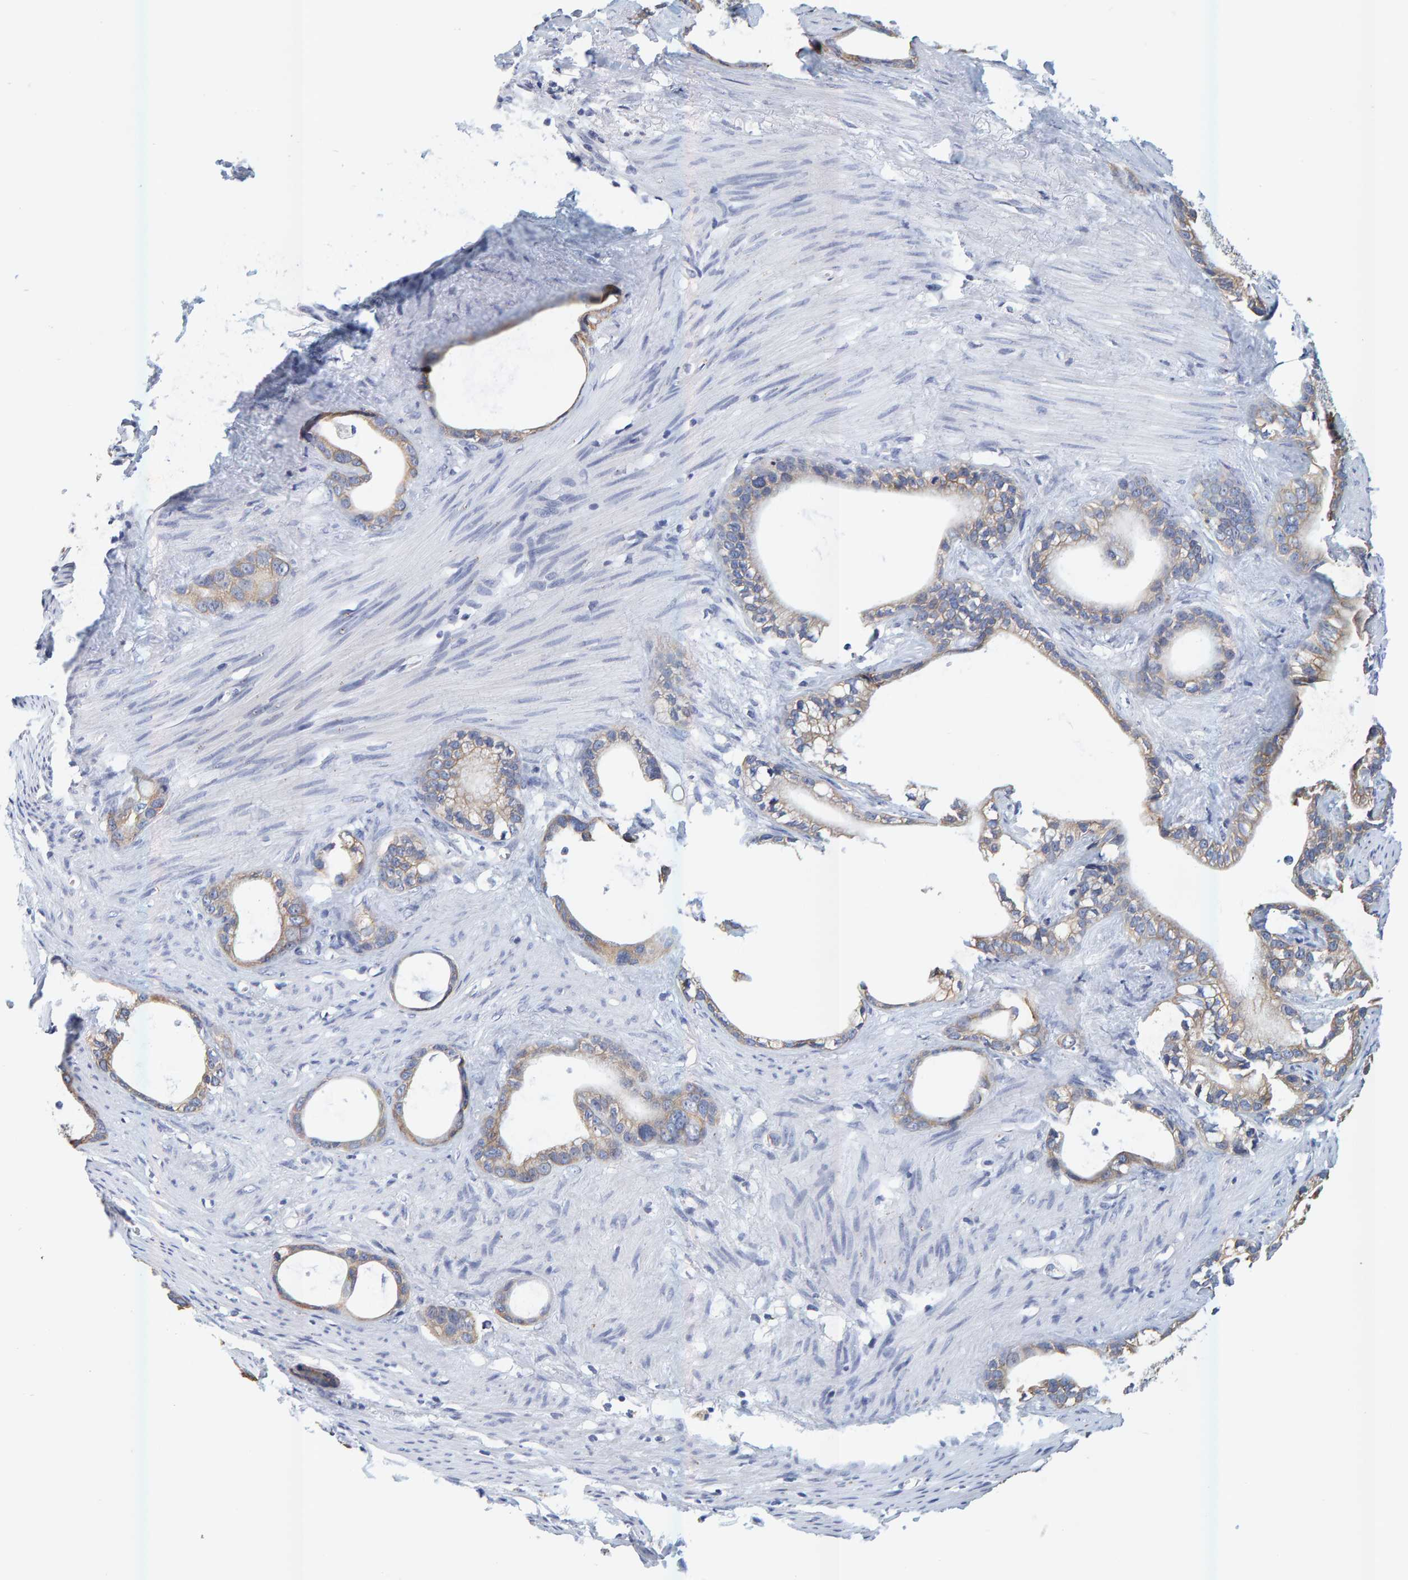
{"staining": {"intensity": "moderate", "quantity": ">75%", "location": "cytoplasmic/membranous"}, "tissue": "stomach cancer", "cell_type": "Tumor cells", "image_type": "cancer", "snomed": [{"axis": "morphology", "description": "Adenocarcinoma, NOS"}, {"axis": "topography", "description": "Stomach"}], "caption": "Tumor cells display medium levels of moderate cytoplasmic/membranous staining in about >75% of cells in human stomach cancer.", "gene": "SGPL1", "patient": {"sex": "female", "age": 75}}